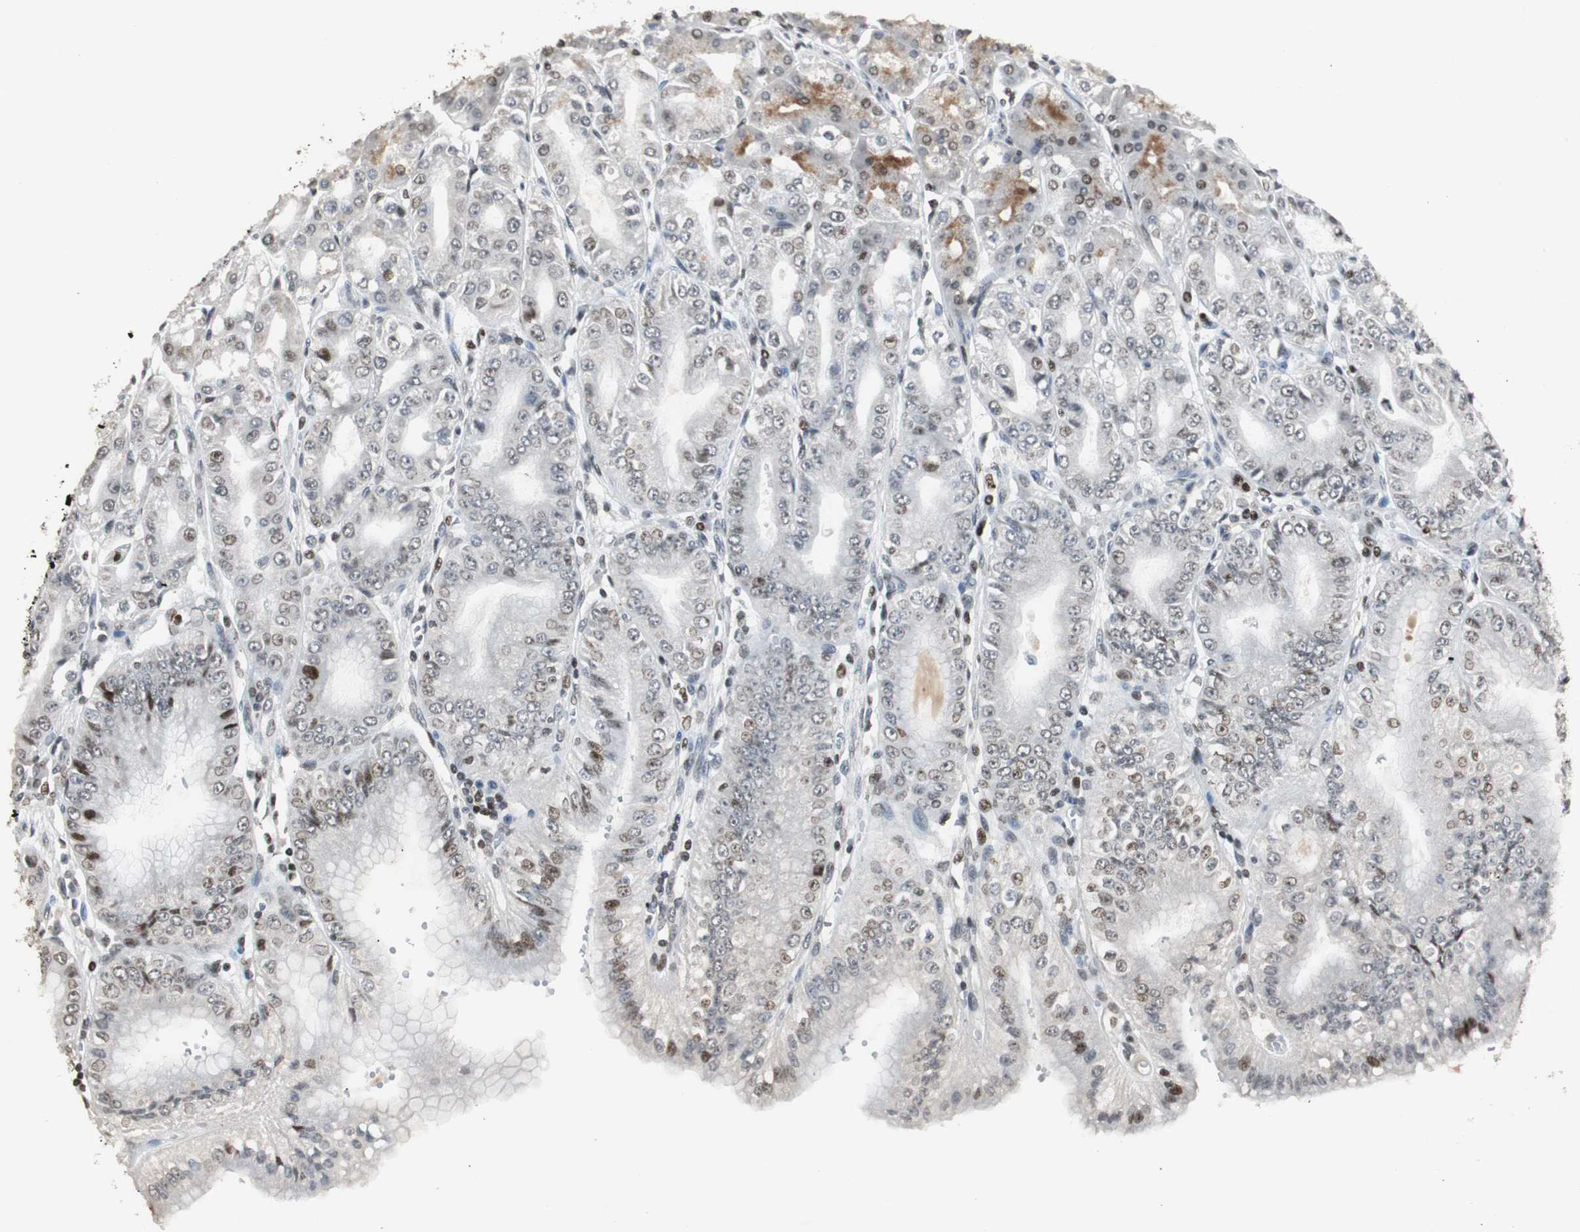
{"staining": {"intensity": "moderate", "quantity": "25%-75%", "location": "cytoplasmic/membranous,nuclear"}, "tissue": "stomach", "cell_type": "Glandular cells", "image_type": "normal", "snomed": [{"axis": "morphology", "description": "Normal tissue, NOS"}, {"axis": "topography", "description": "Stomach, lower"}], "caption": "A high-resolution micrograph shows immunohistochemistry staining of unremarkable stomach, which displays moderate cytoplasmic/membranous,nuclear staining in about 25%-75% of glandular cells.", "gene": "PAXIP1", "patient": {"sex": "male", "age": 71}}